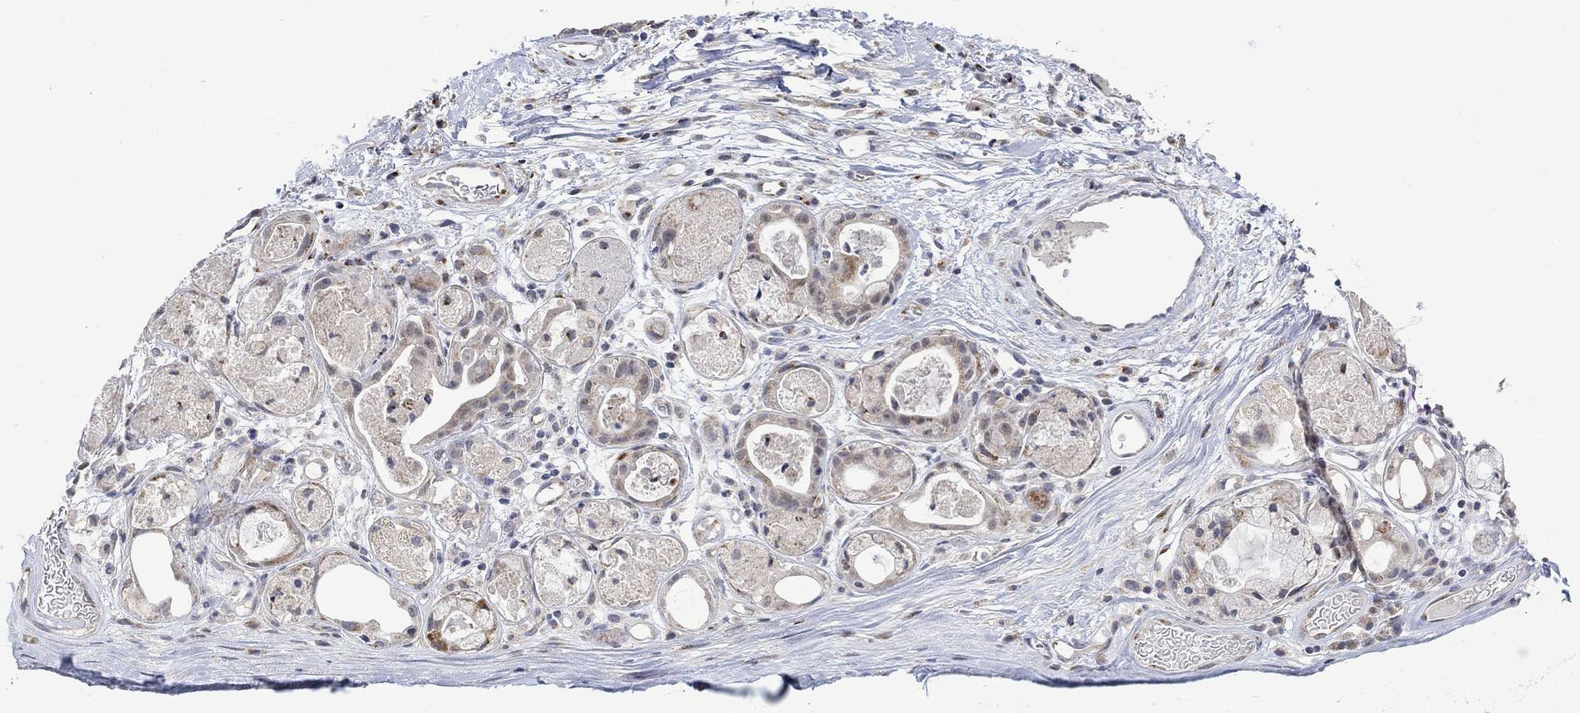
{"staining": {"intensity": "negative", "quantity": "none", "location": "none"}, "tissue": "soft tissue", "cell_type": "Fibroblasts", "image_type": "normal", "snomed": [{"axis": "morphology", "description": "Normal tissue, NOS"}, {"axis": "topography", "description": "Cartilage tissue"}], "caption": "An IHC histopathology image of unremarkable soft tissue is shown. There is no staining in fibroblasts of soft tissue.", "gene": "SLC48A1", "patient": {"sex": "male", "age": 81}}